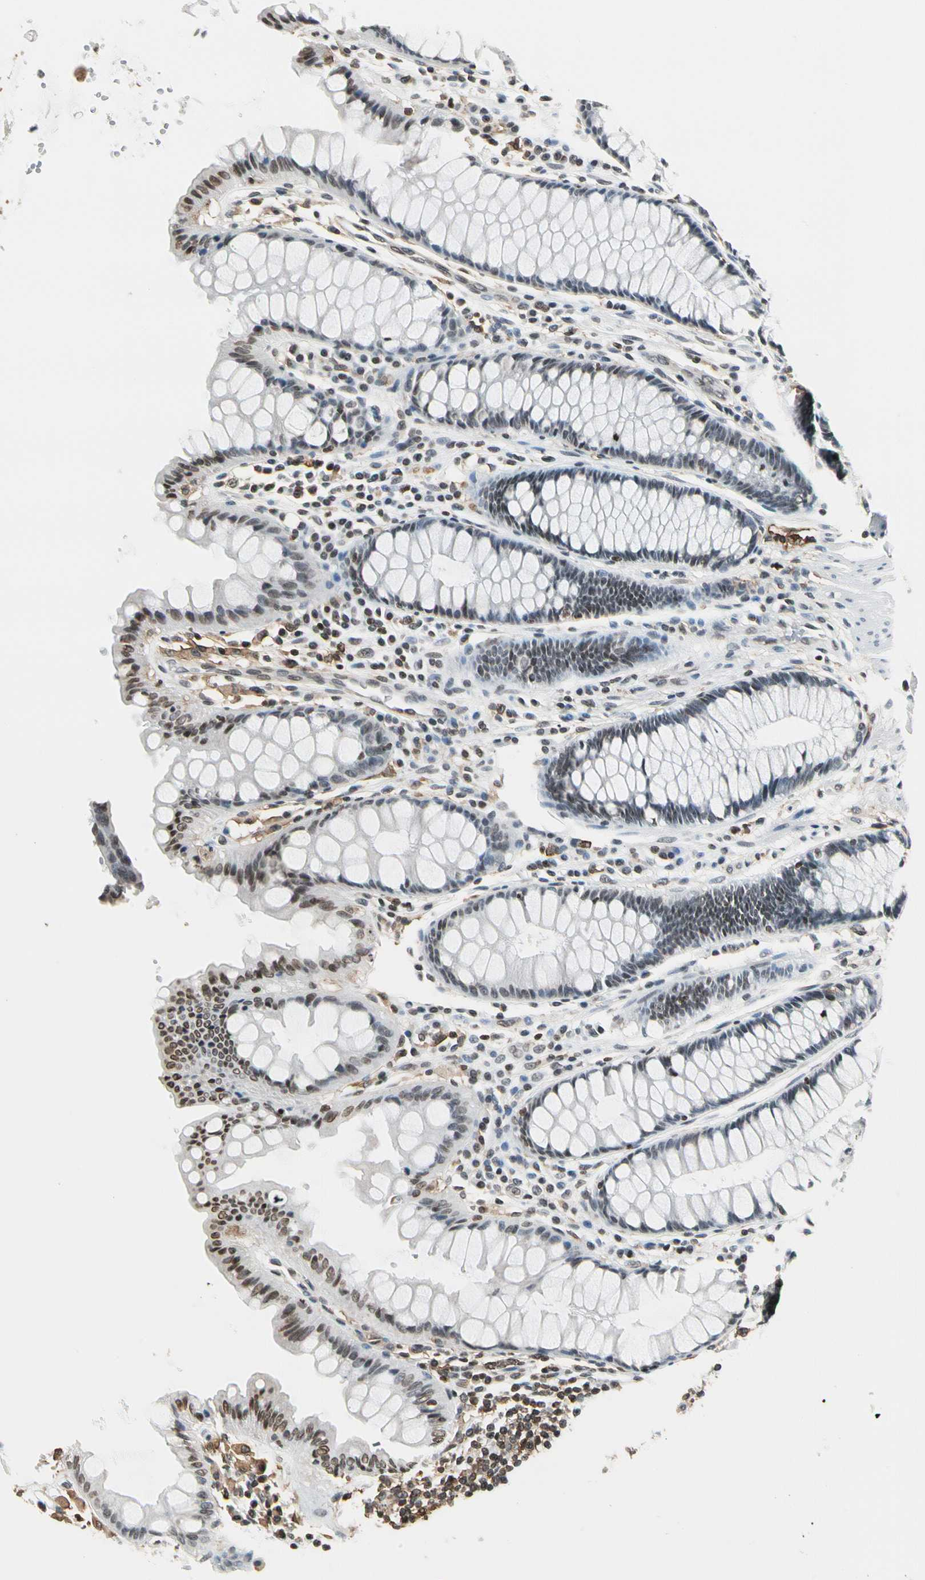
{"staining": {"intensity": "moderate", "quantity": "<25%", "location": "nuclear"}, "tissue": "rectum", "cell_type": "Glandular cells", "image_type": "normal", "snomed": [{"axis": "morphology", "description": "Normal tissue, NOS"}, {"axis": "topography", "description": "Rectum"}], "caption": "This is a photomicrograph of immunohistochemistry staining of unremarkable rectum, which shows moderate staining in the nuclear of glandular cells.", "gene": "FER", "patient": {"sex": "male", "age": 77}}